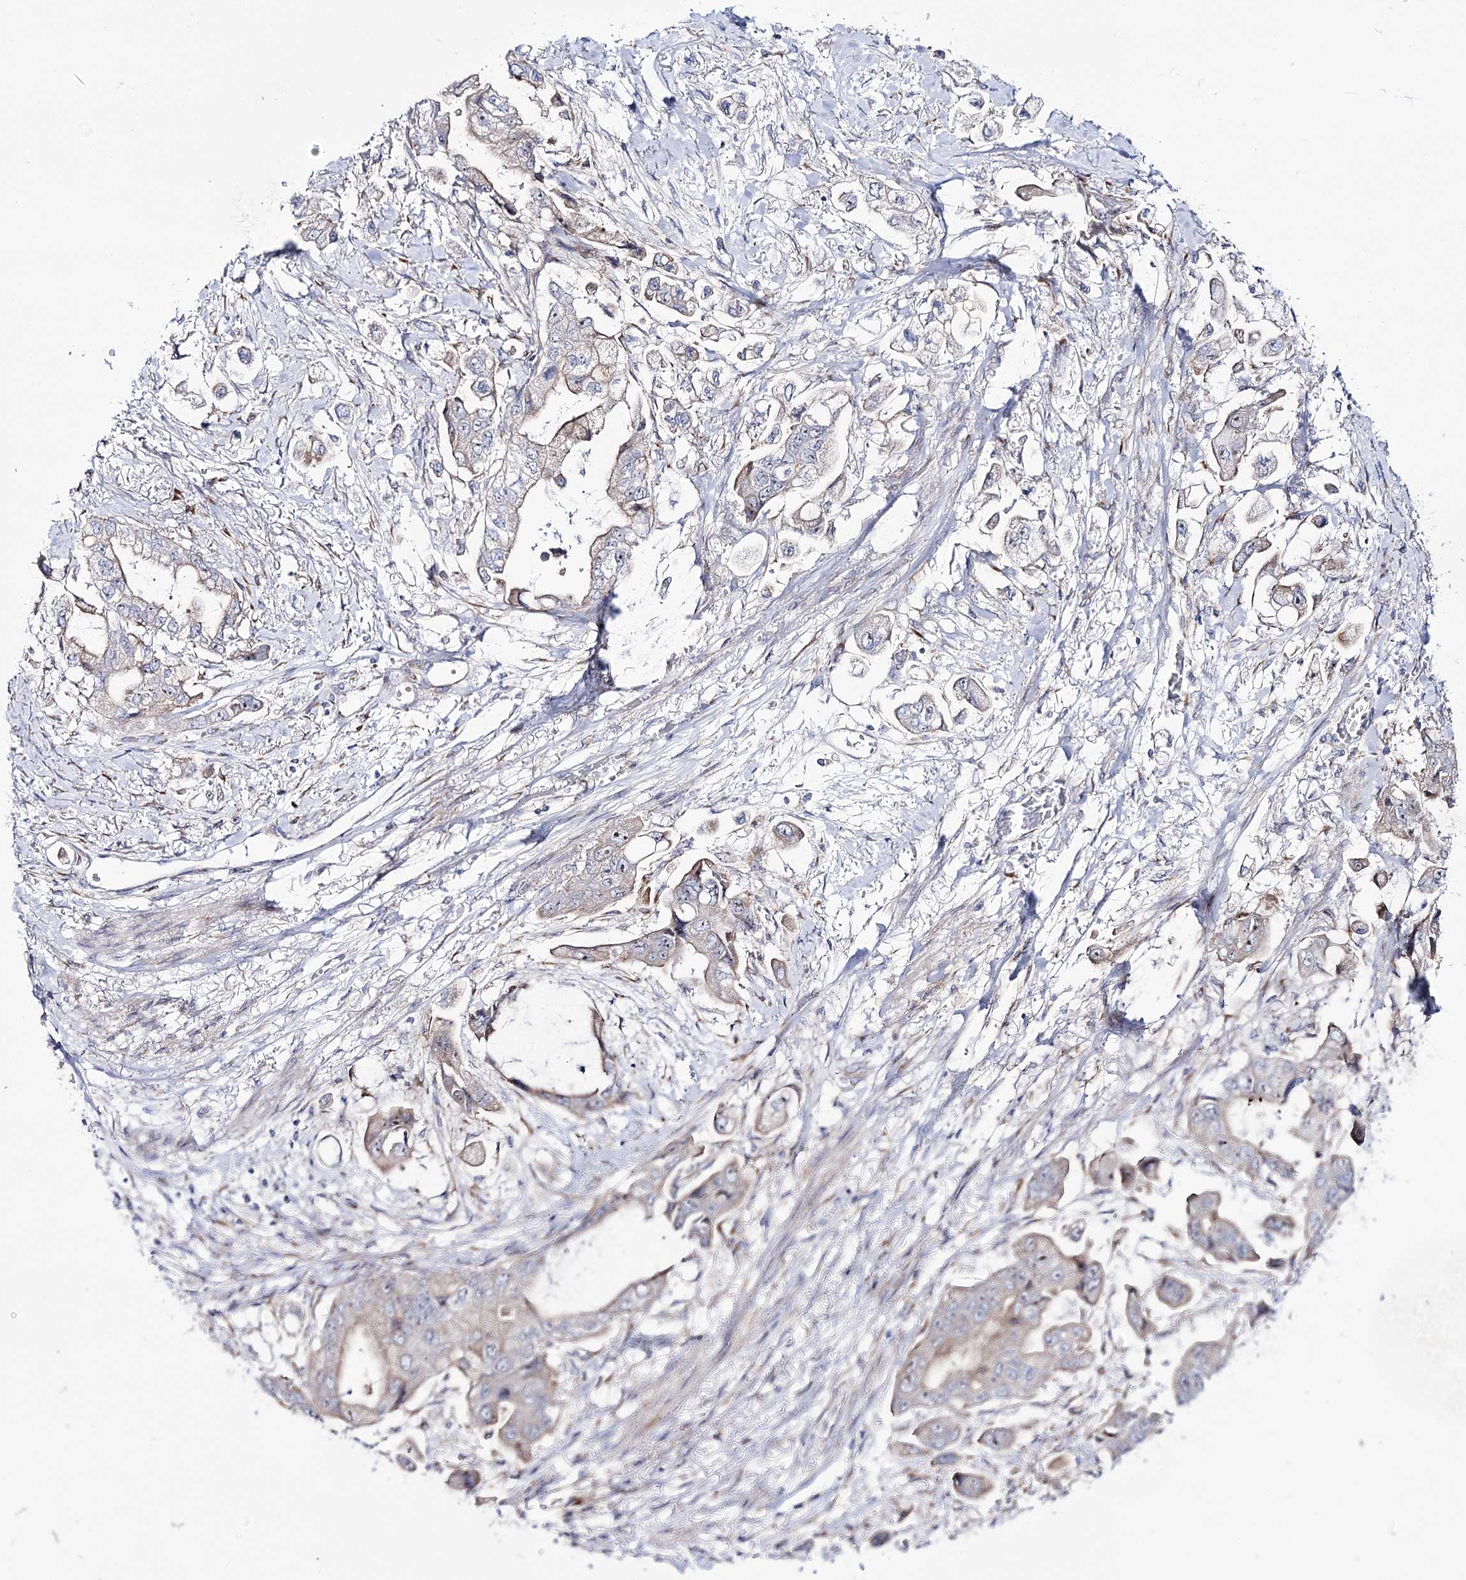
{"staining": {"intensity": "weak", "quantity": "<25%", "location": "cytoplasmic/membranous"}, "tissue": "stomach cancer", "cell_type": "Tumor cells", "image_type": "cancer", "snomed": [{"axis": "morphology", "description": "Adenocarcinoma, NOS"}, {"axis": "topography", "description": "Stomach"}], "caption": "A high-resolution image shows immunohistochemistry (IHC) staining of stomach cancer (adenocarcinoma), which displays no significant positivity in tumor cells.", "gene": "METTL5", "patient": {"sex": "male", "age": 62}}